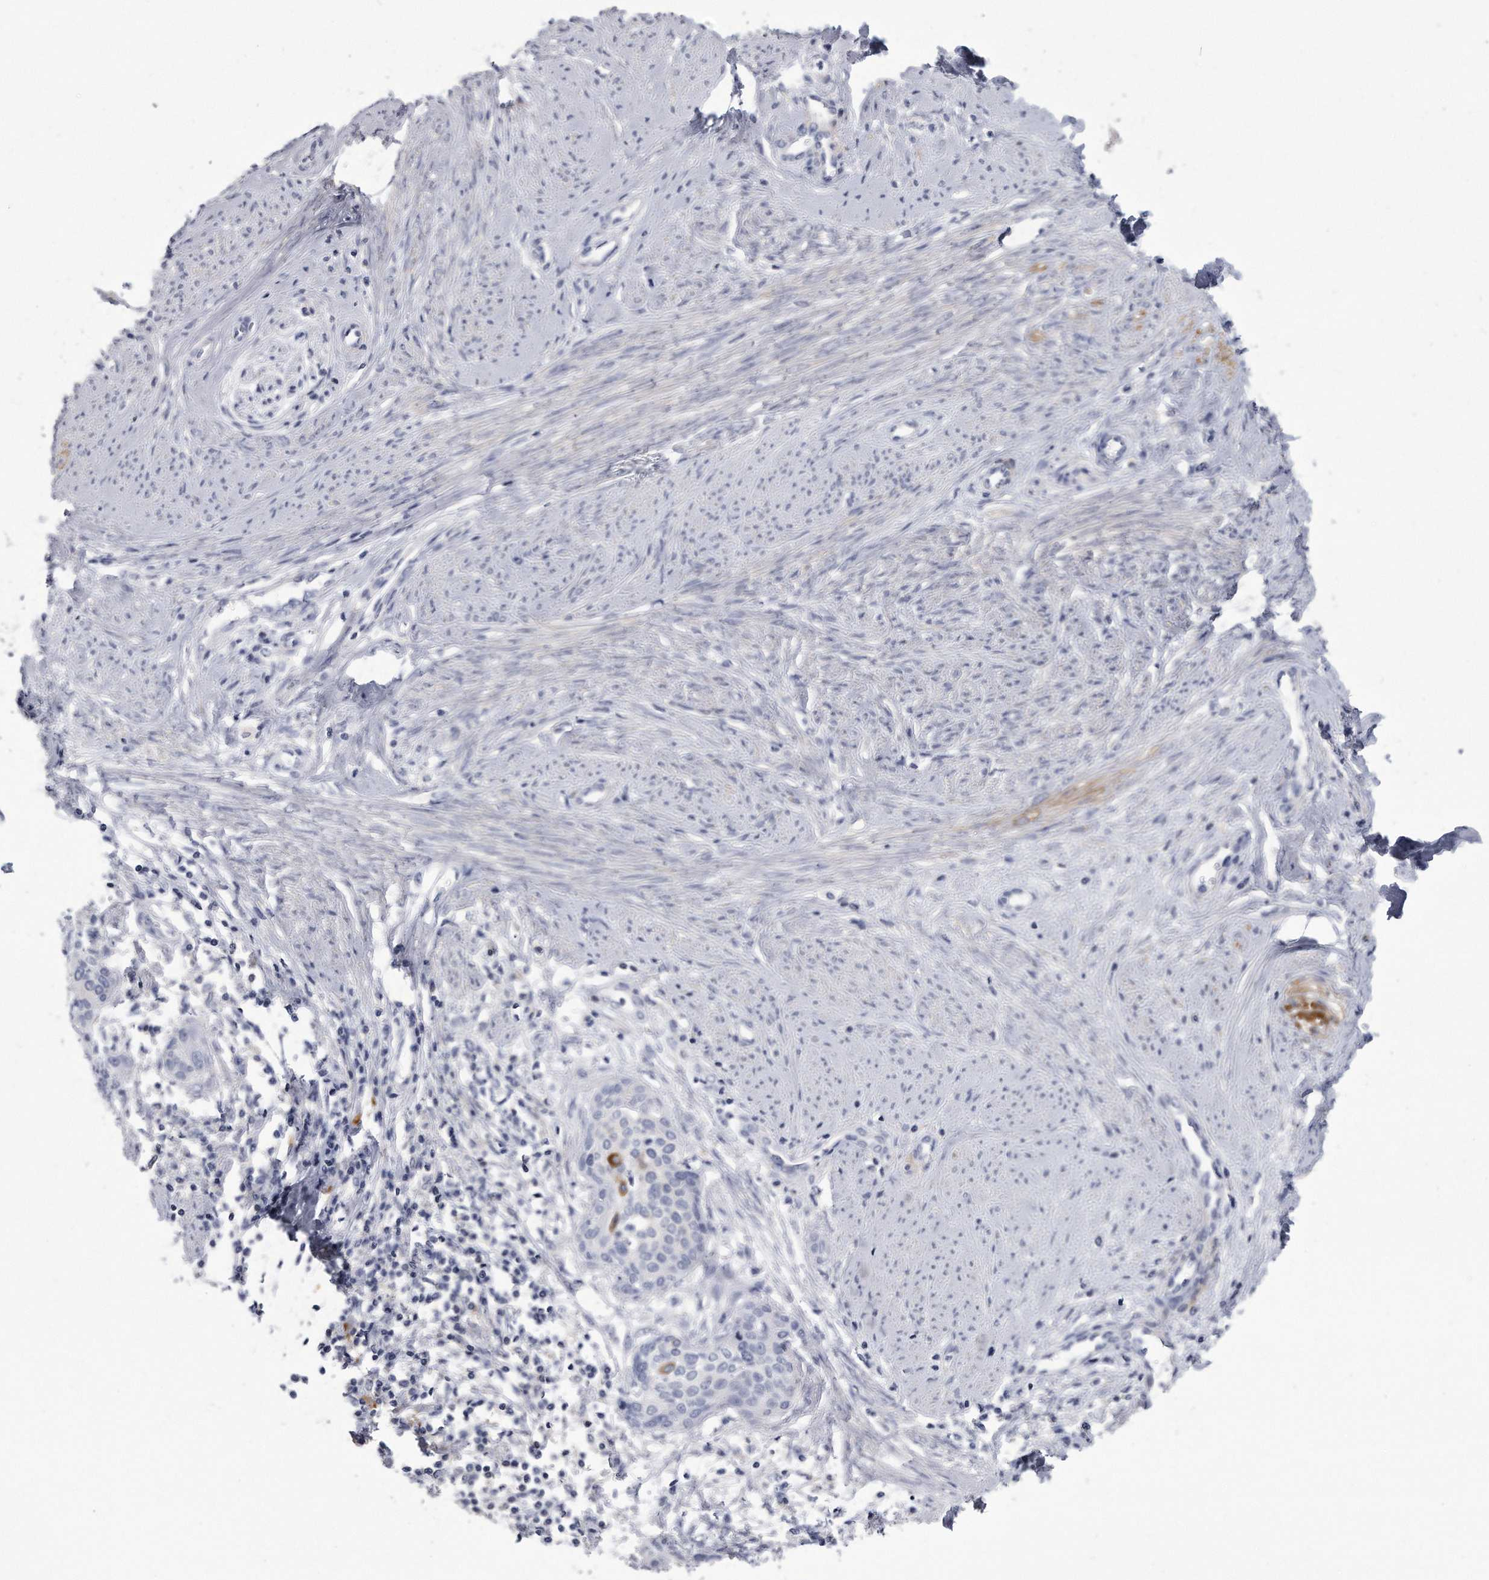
{"staining": {"intensity": "negative", "quantity": "none", "location": "none"}, "tissue": "cervical cancer", "cell_type": "Tumor cells", "image_type": "cancer", "snomed": [{"axis": "morphology", "description": "Squamous cell carcinoma, NOS"}, {"axis": "topography", "description": "Cervix"}], "caption": "This is an IHC photomicrograph of squamous cell carcinoma (cervical). There is no staining in tumor cells.", "gene": "PYGB", "patient": {"sex": "female", "age": 37}}